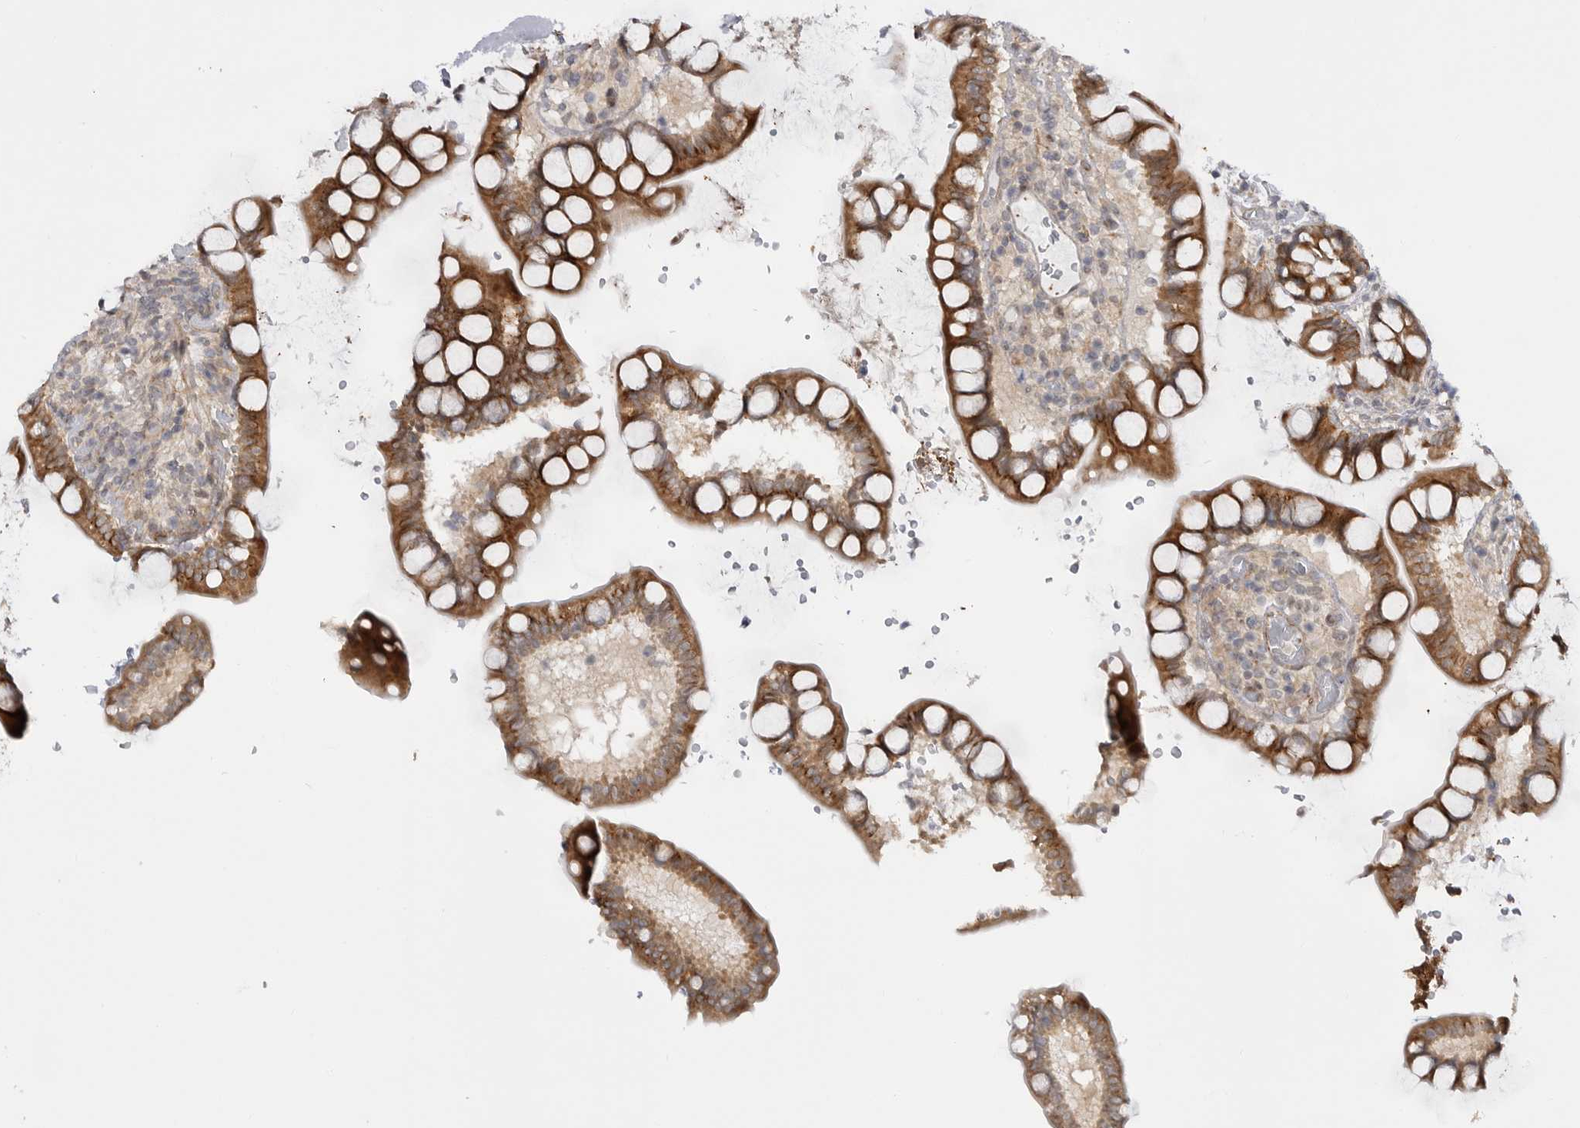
{"staining": {"intensity": "moderate", "quantity": ">75%", "location": "cytoplasmic/membranous"}, "tissue": "small intestine", "cell_type": "Glandular cells", "image_type": "normal", "snomed": [{"axis": "morphology", "description": "Normal tissue, NOS"}, {"axis": "topography", "description": "Smooth muscle"}, {"axis": "topography", "description": "Small intestine"}], "caption": "IHC of benign small intestine exhibits medium levels of moderate cytoplasmic/membranous expression in approximately >75% of glandular cells.", "gene": "GGT6", "patient": {"sex": "female", "age": 84}}